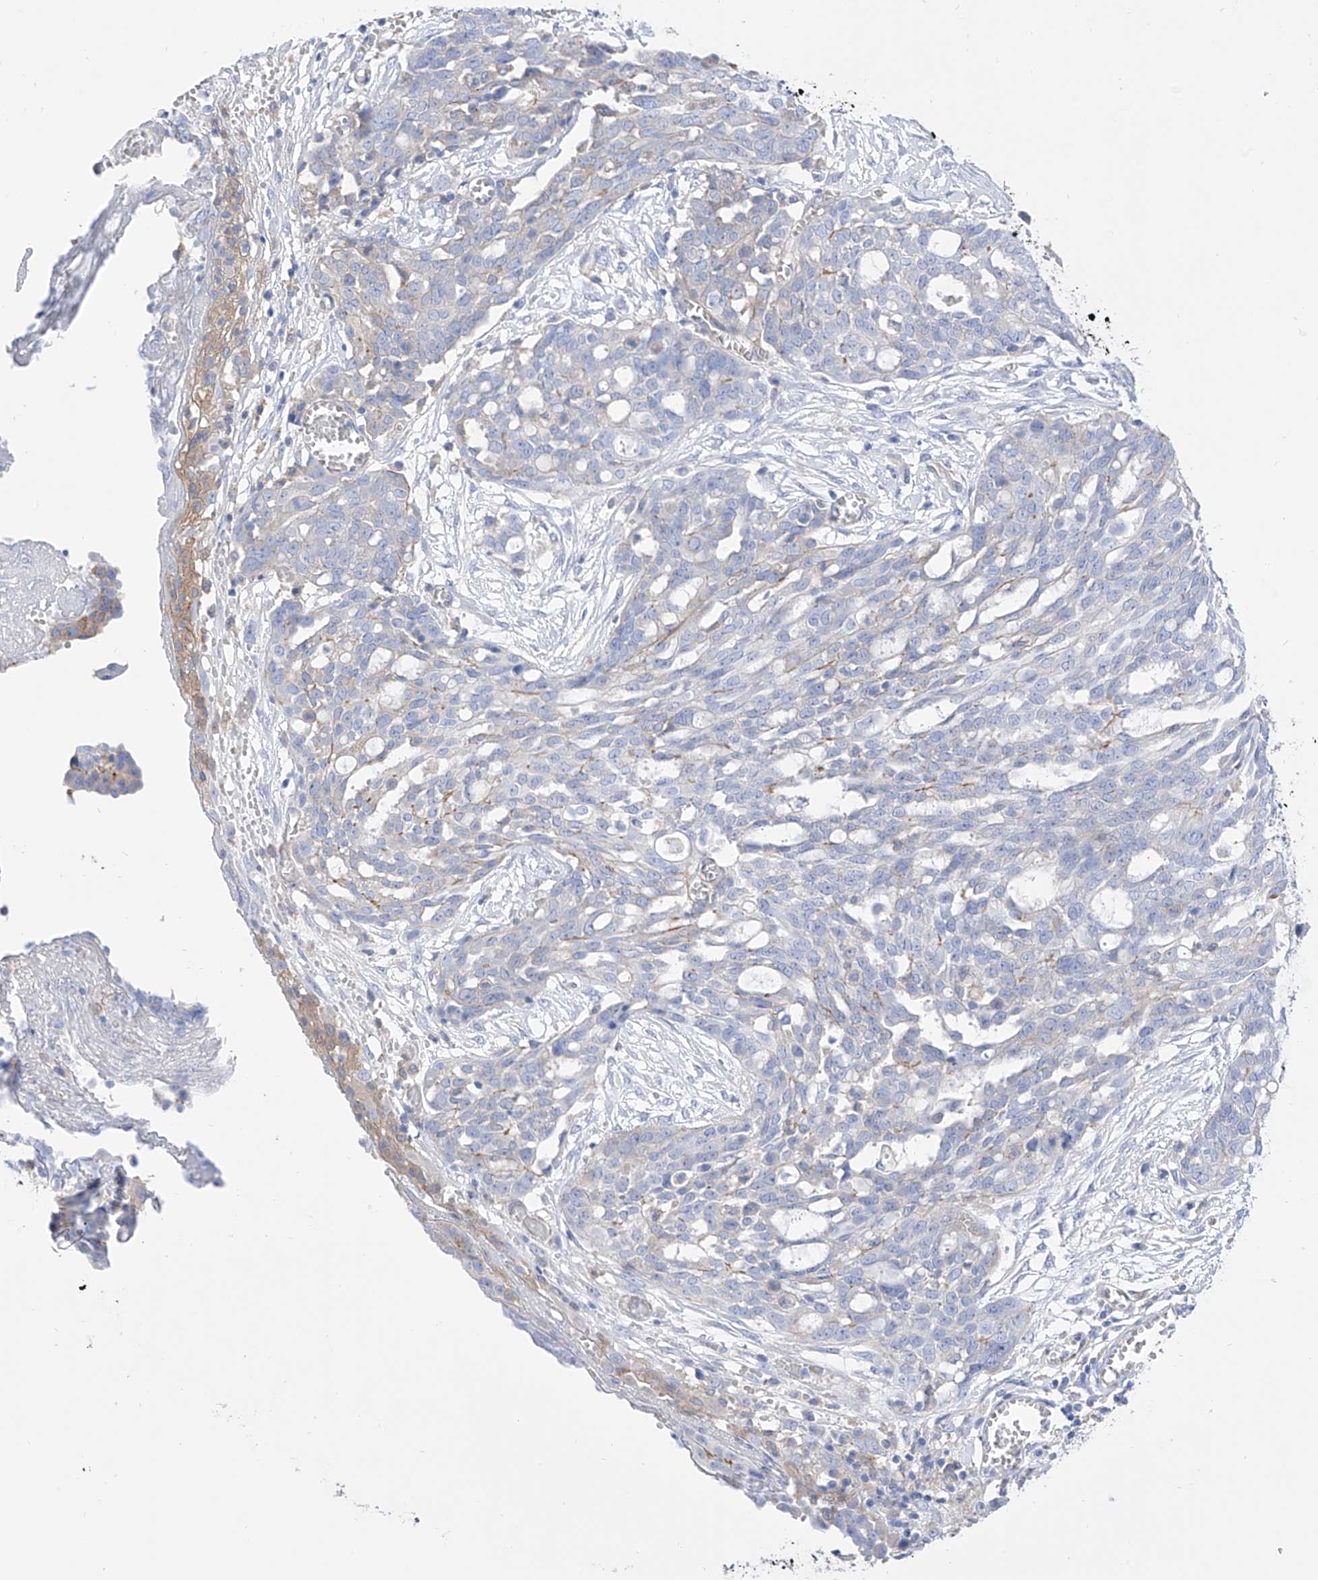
{"staining": {"intensity": "negative", "quantity": "none", "location": "none"}, "tissue": "ovarian cancer", "cell_type": "Tumor cells", "image_type": "cancer", "snomed": [{"axis": "morphology", "description": "Cystadenocarcinoma, serous, NOS"}, {"axis": "topography", "description": "Soft tissue"}, {"axis": "topography", "description": "Ovary"}], "caption": "Immunohistochemistry (IHC) of human serous cystadenocarcinoma (ovarian) demonstrates no positivity in tumor cells.", "gene": "ZNF653", "patient": {"sex": "female", "age": 57}}